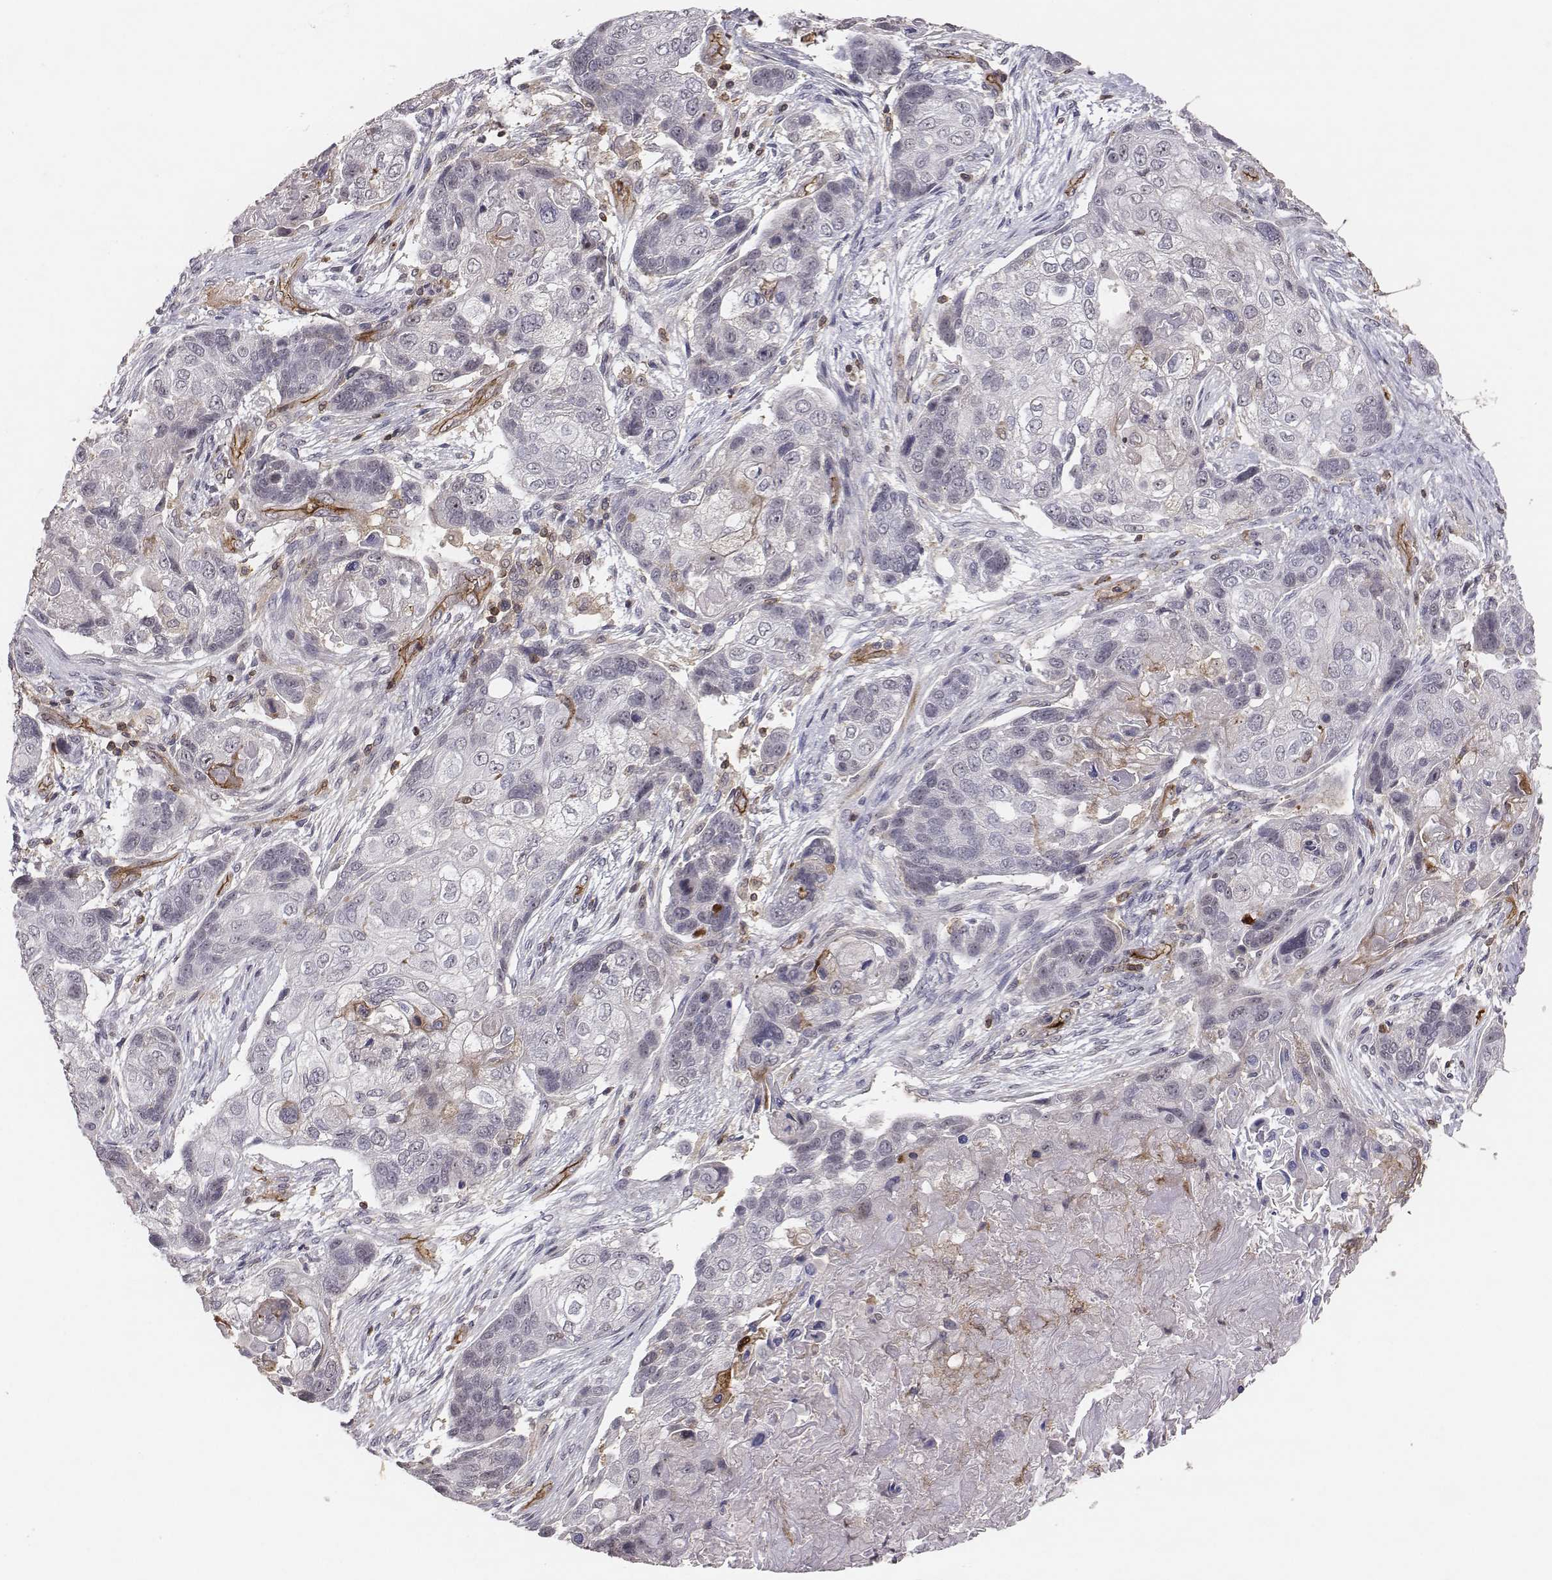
{"staining": {"intensity": "negative", "quantity": "none", "location": "none"}, "tissue": "lung cancer", "cell_type": "Tumor cells", "image_type": "cancer", "snomed": [{"axis": "morphology", "description": "Squamous cell carcinoma, NOS"}, {"axis": "topography", "description": "Lung"}], "caption": "Tumor cells show no significant positivity in squamous cell carcinoma (lung).", "gene": "PTPRG", "patient": {"sex": "male", "age": 69}}